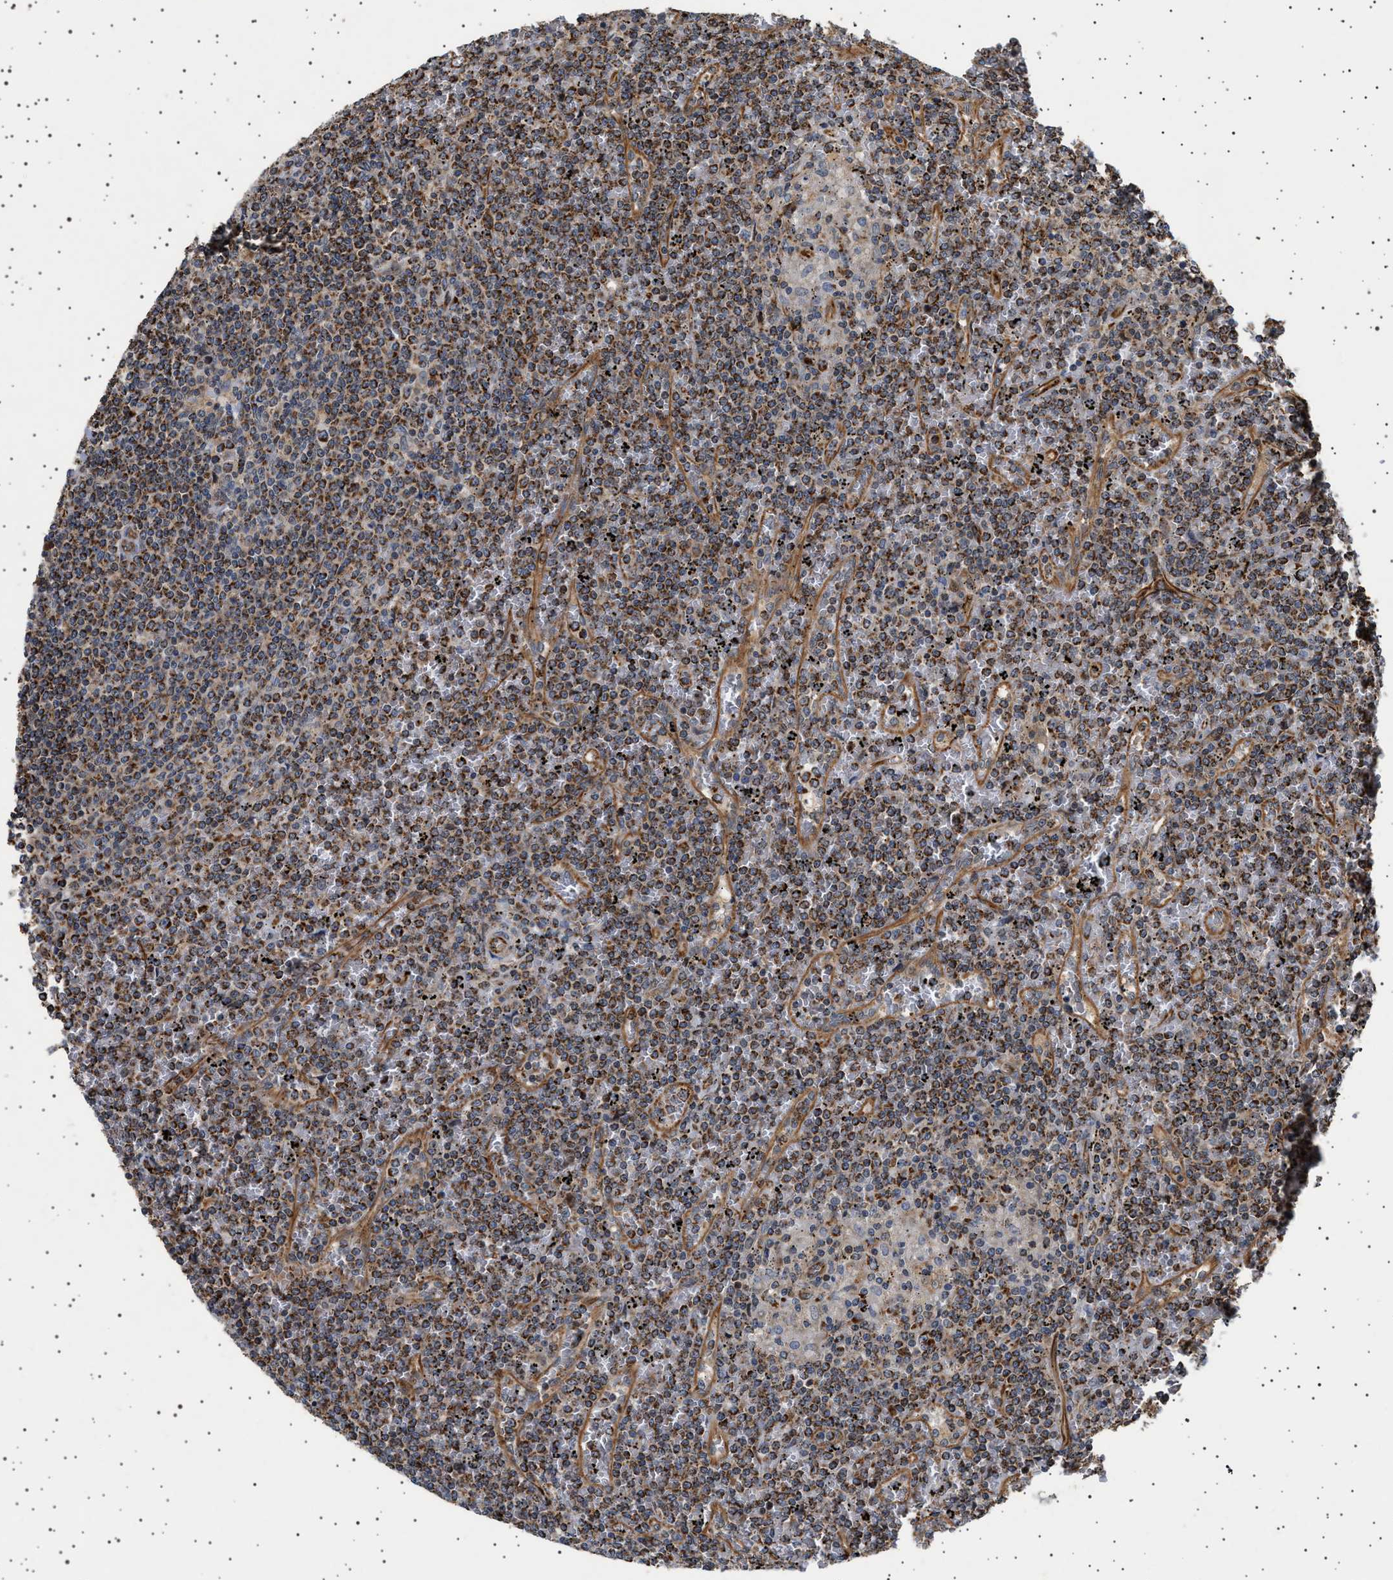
{"staining": {"intensity": "moderate", "quantity": ">75%", "location": "cytoplasmic/membranous"}, "tissue": "lymphoma", "cell_type": "Tumor cells", "image_type": "cancer", "snomed": [{"axis": "morphology", "description": "Malignant lymphoma, non-Hodgkin's type, Low grade"}, {"axis": "topography", "description": "Spleen"}], "caption": "Brown immunohistochemical staining in human lymphoma shows moderate cytoplasmic/membranous expression in approximately >75% of tumor cells.", "gene": "TRUB2", "patient": {"sex": "female", "age": 19}}